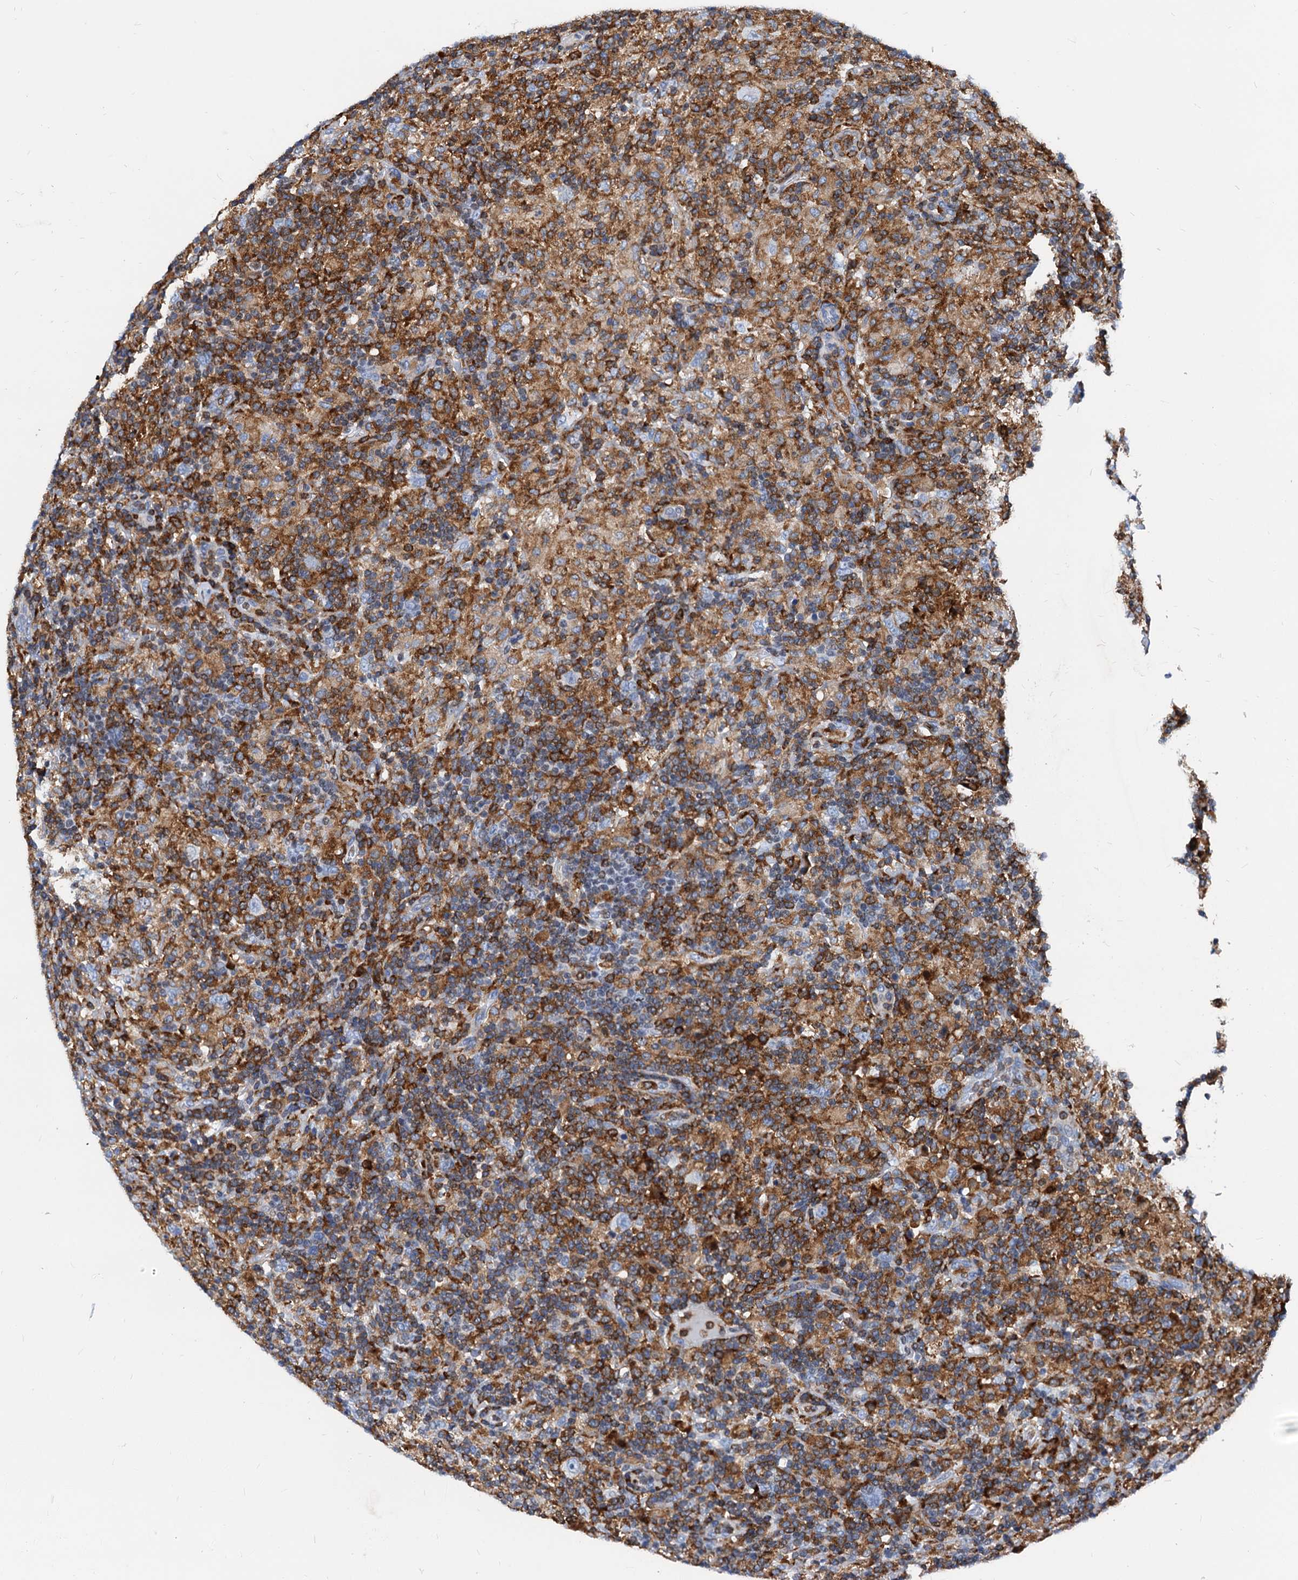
{"staining": {"intensity": "negative", "quantity": "none", "location": "none"}, "tissue": "lymphoma", "cell_type": "Tumor cells", "image_type": "cancer", "snomed": [{"axis": "morphology", "description": "Hodgkin's disease, NOS"}, {"axis": "topography", "description": "Lymph node"}], "caption": "An image of human lymphoma is negative for staining in tumor cells. (Brightfield microscopy of DAB immunohistochemistry (IHC) at high magnification).", "gene": "LCP2", "patient": {"sex": "male", "age": 70}}